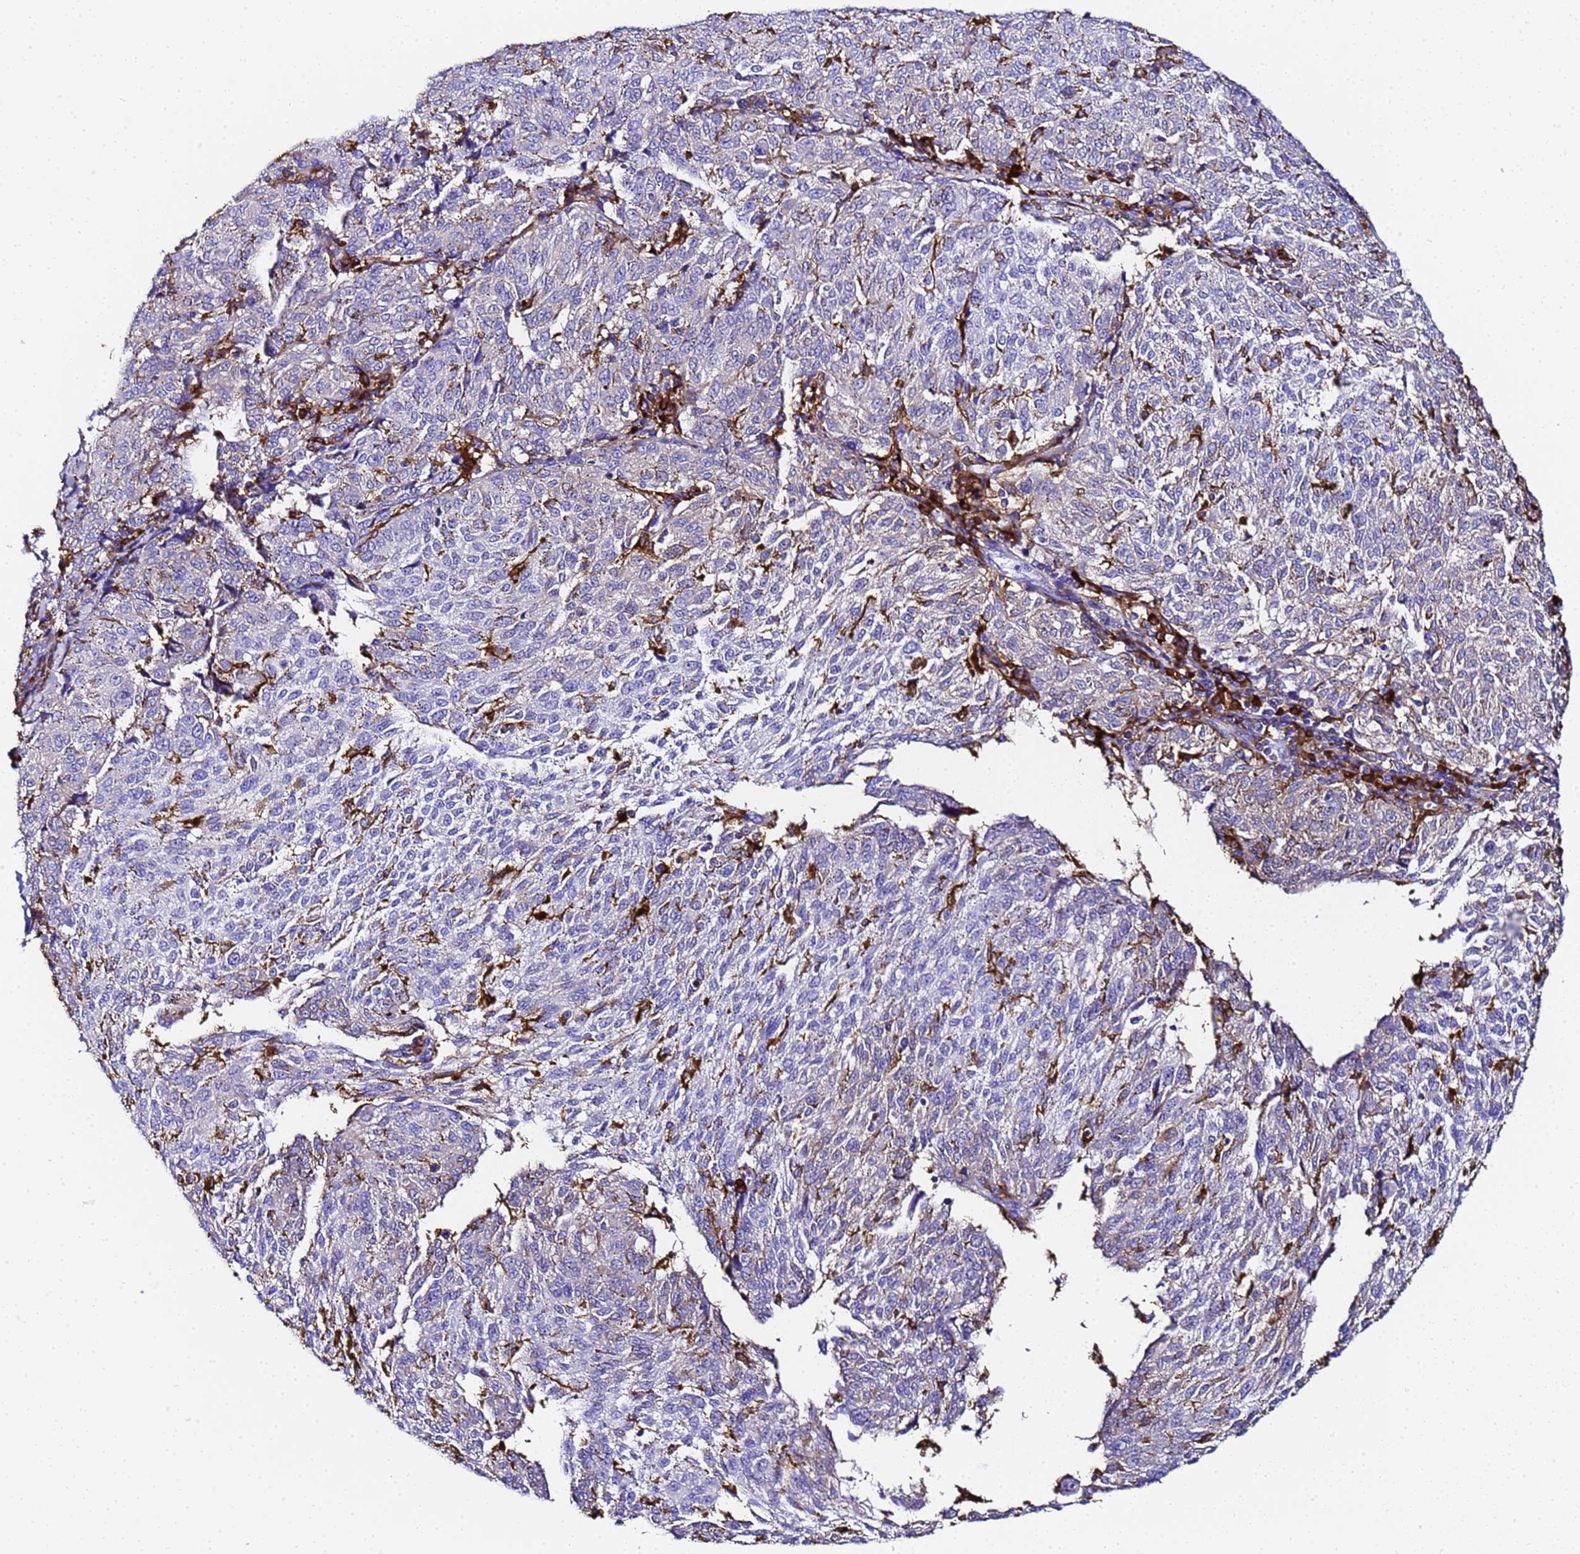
{"staining": {"intensity": "strong", "quantity": "<25%", "location": "cytoplasmic/membranous"}, "tissue": "melanoma", "cell_type": "Tumor cells", "image_type": "cancer", "snomed": [{"axis": "morphology", "description": "Malignant melanoma, NOS"}, {"axis": "topography", "description": "Skin"}], "caption": "The immunohistochemical stain shows strong cytoplasmic/membranous expression in tumor cells of melanoma tissue.", "gene": "FTL", "patient": {"sex": "female", "age": 72}}